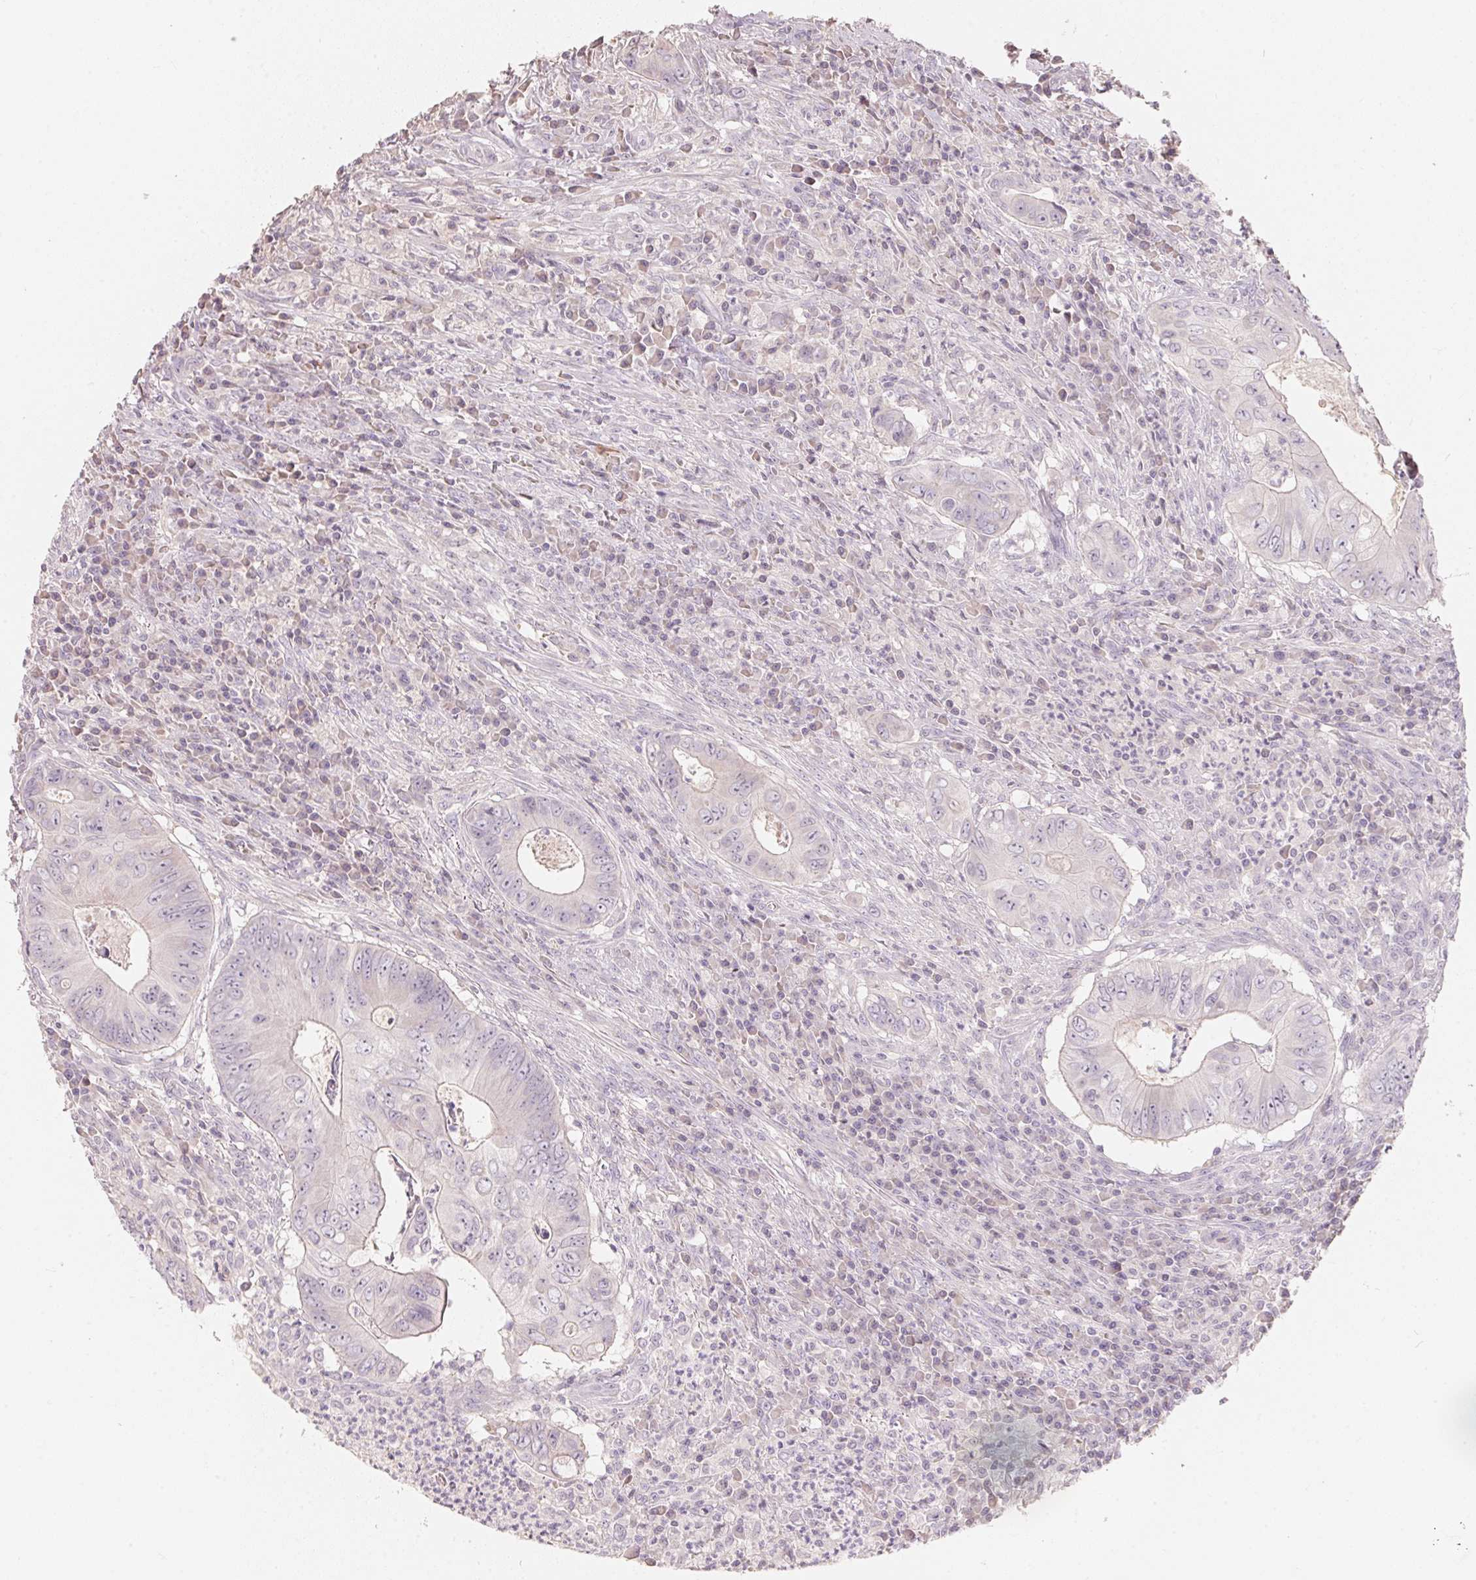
{"staining": {"intensity": "negative", "quantity": "none", "location": "none"}, "tissue": "colorectal cancer", "cell_type": "Tumor cells", "image_type": "cancer", "snomed": [{"axis": "morphology", "description": "Adenocarcinoma, NOS"}, {"axis": "topography", "description": "Colon"}], "caption": "Colorectal cancer (adenocarcinoma) was stained to show a protein in brown. There is no significant positivity in tumor cells.", "gene": "TP53AIP1", "patient": {"sex": "female", "age": 74}}